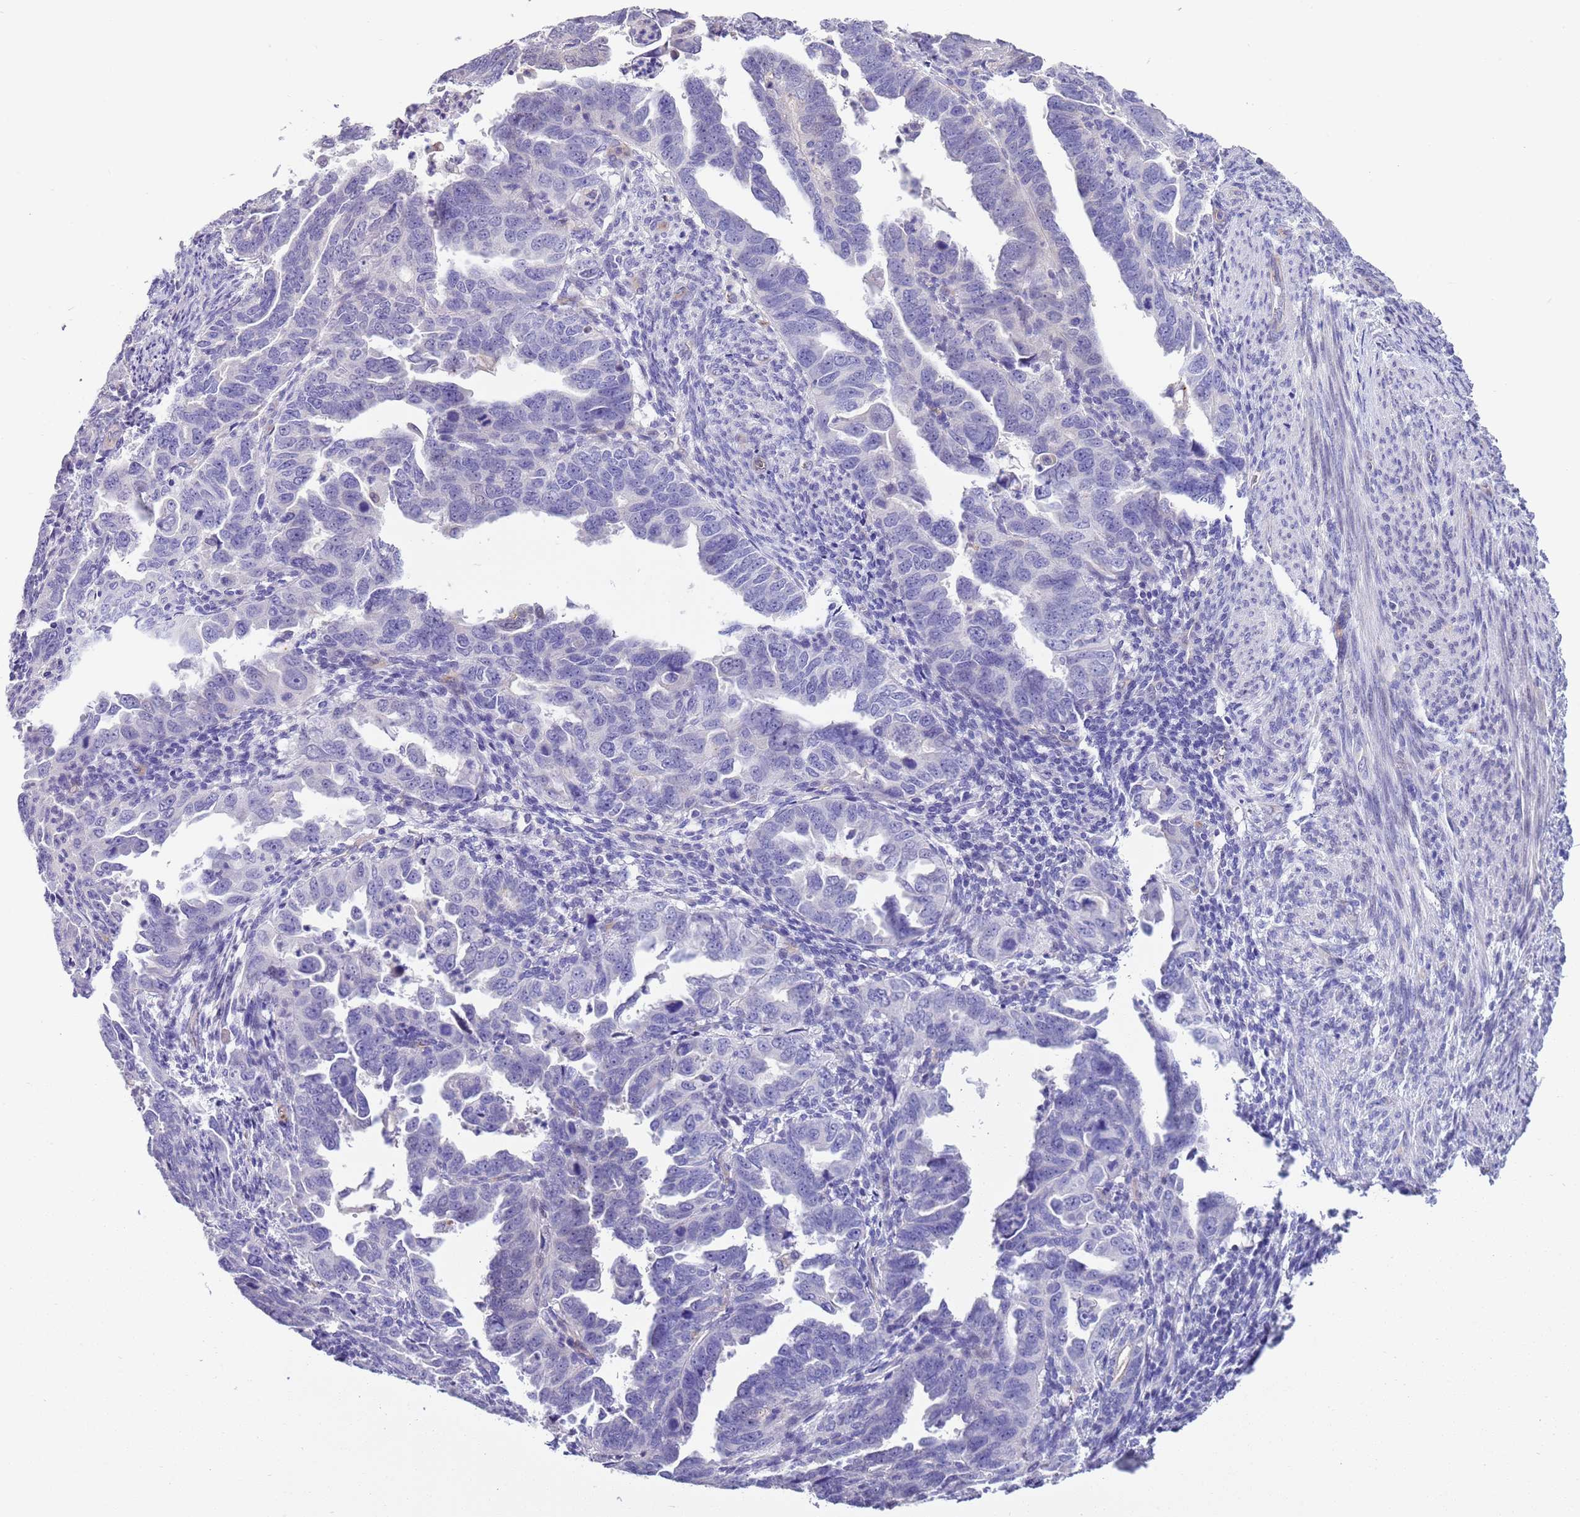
{"staining": {"intensity": "negative", "quantity": "none", "location": "none"}, "tissue": "endometrial cancer", "cell_type": "Tumor cells", "image_type": "cancer", "snomed": [{"axis": "morphology", "description": "Adenocarcinoma, NOS"}, {"axis": "topography", "description": "Endometrium"}], "caption": "IHC micrograph of neoplastic tissue: adenocarcinoma (endometrial) stained with DAB (3,3'-diaminobenzidine) displays no significant protein positivity in tumor cells.", "gene": "BRMS1L", "patient": {"sex": "female", "age": 65}}